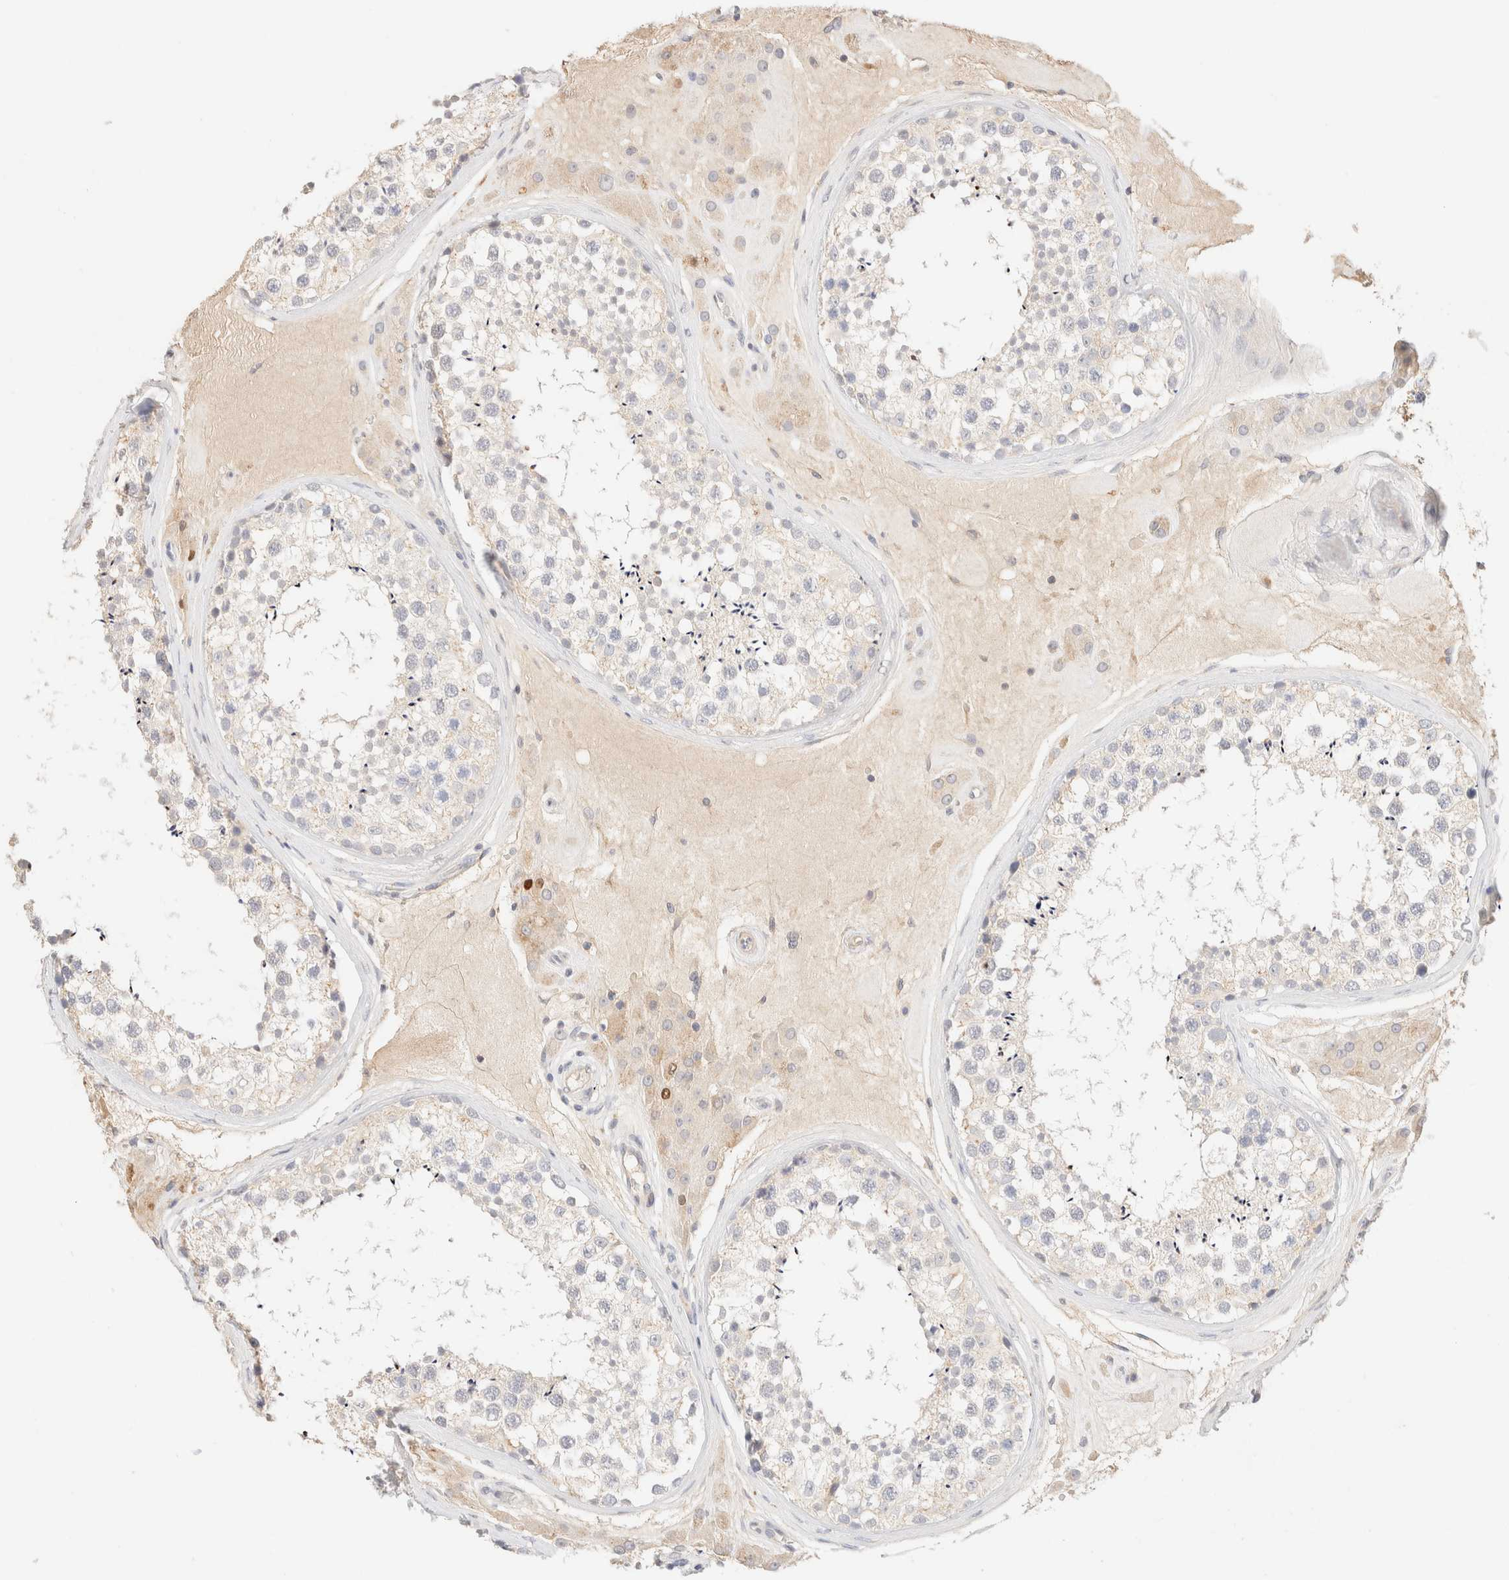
{"staining": {"intensity": "negative", "quantity": "none", "location": "none"}, "tissue": "testis", "cell_type": "Cells in seminiferous ducts", "image_type": "normal", "snomed": [{"axis": "morphology", "description": "Normal tissue, NOS"}, {"axis": "topography", "description": "Testis"}], "caption": "This is an immunohistochemistry (IHC) micrograph of unremarkable human testis. There is no positivity in cells in seminiferous ducts.", "gene": "SNTB1", "patient": {"sex": "male", "age": 46}}